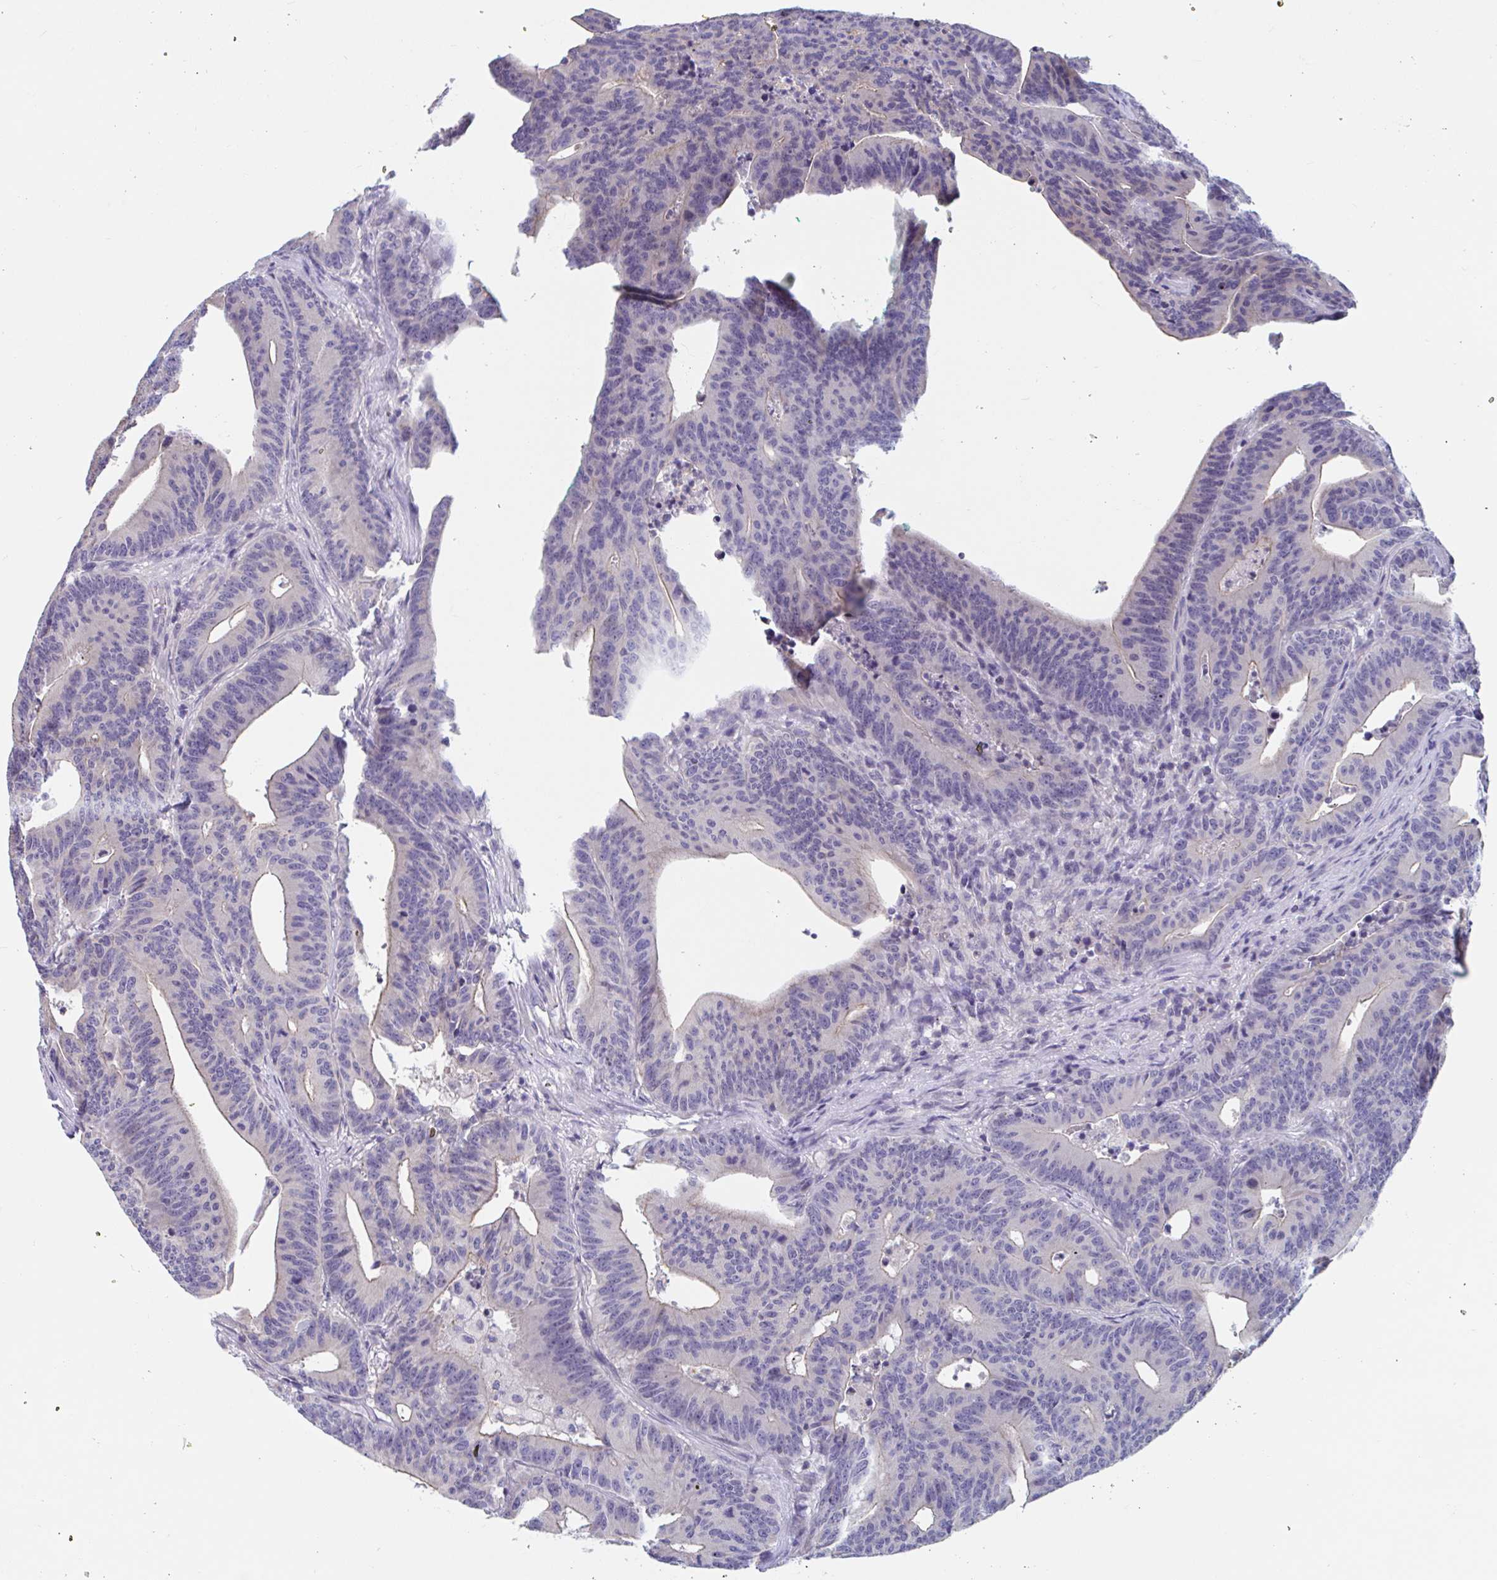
{"staining": {"intensity": "negative", "quantity": "none", "location": "none"}, "tissue": "colorectal cancer", "cell_type": "Tumor cells", "image_type": "cancer", "snomed": [{"axis": "morphology", "description": "Adenocarcinoma, NOS"}, {"axis": "topography", "description": "Colon"}], "caption": "Immunohistochemistry (IHC) of human colorectal cancer (adenocarcinoma) demonstrates no staining in tumor cells. (DAB IHC, high magnification).", "gene": "UNKL", "patient": {"sex": "female", "age": 78}}